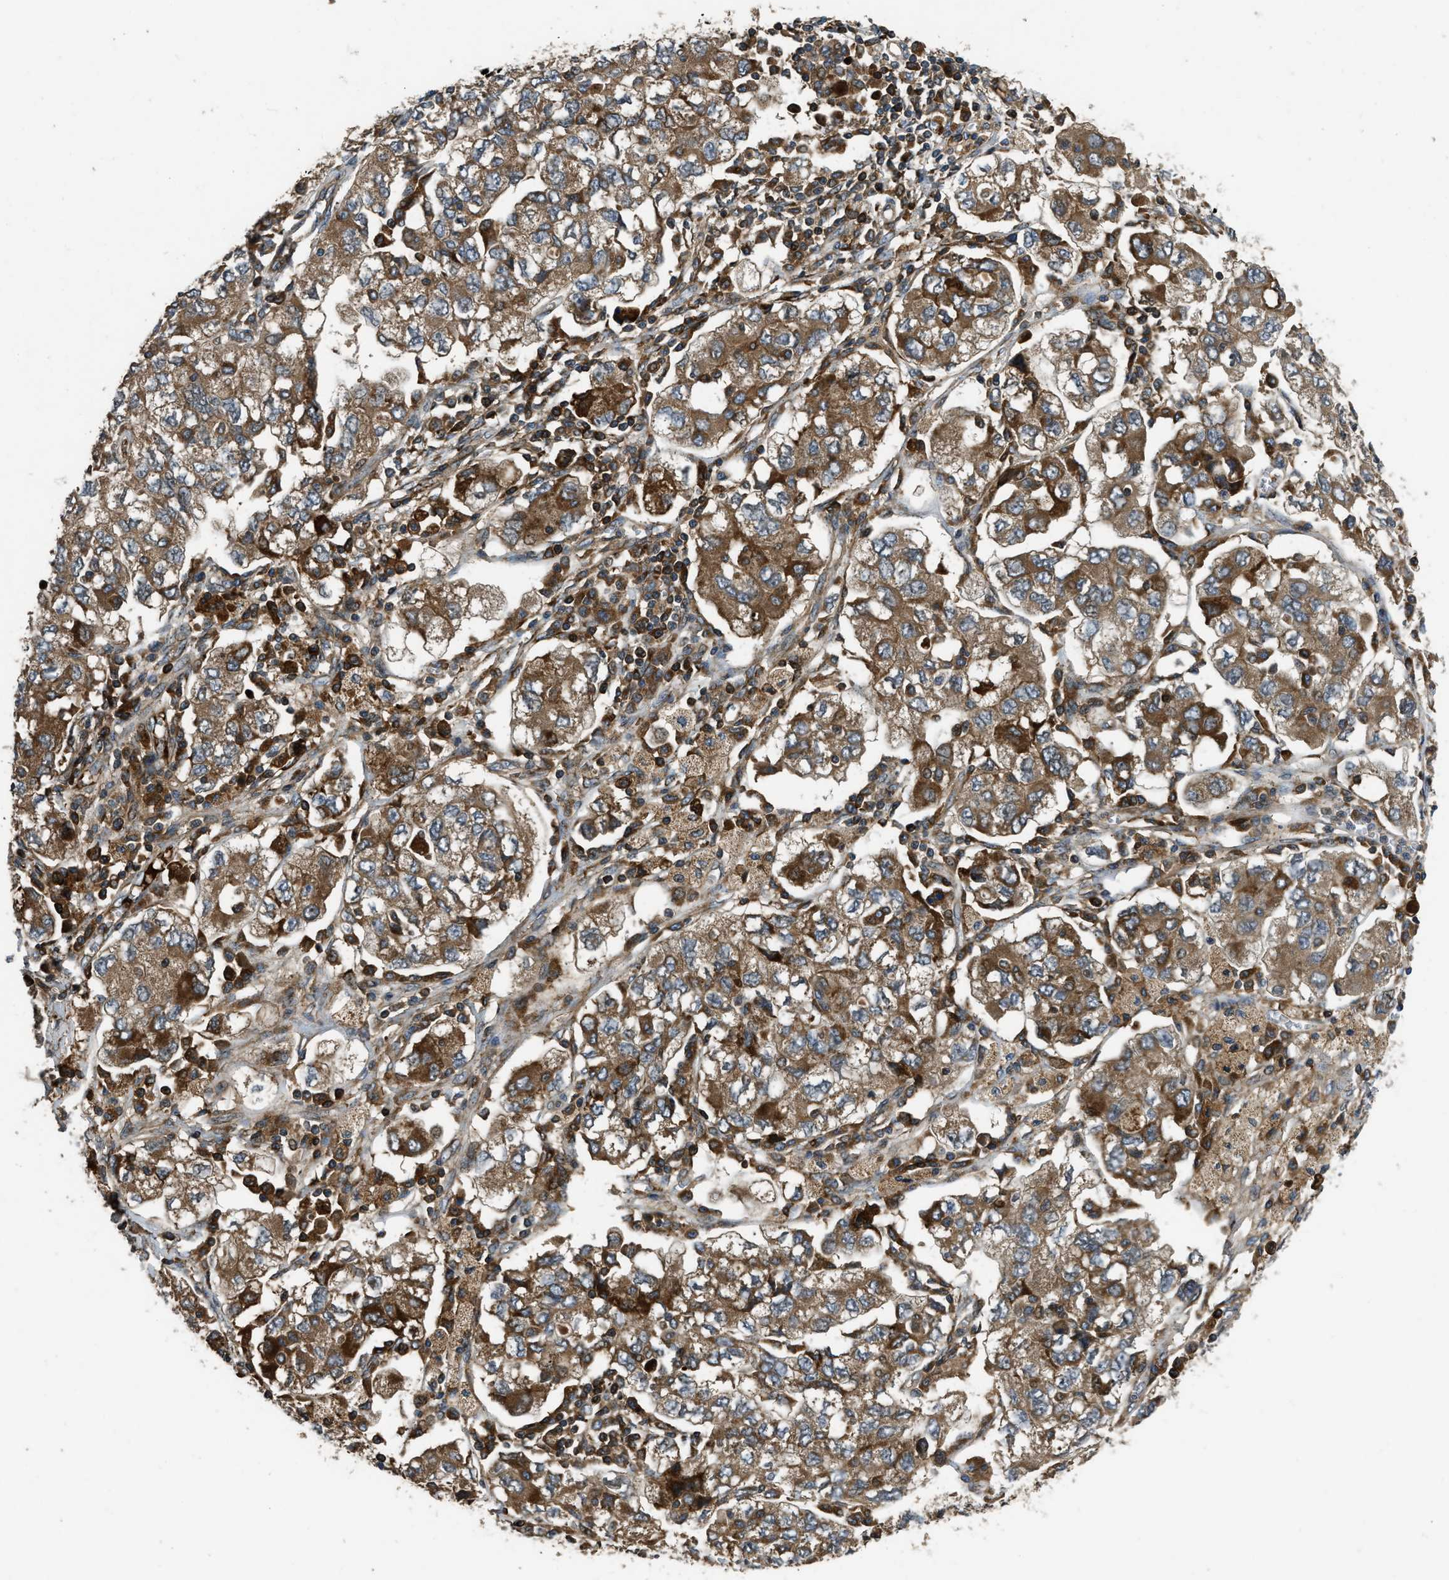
{"staining": {"intensity": "strong", "quantity": ">75%", "location": "cytoplasmic/membranous"}, "tissue": "ovarian cancer", "cell_type": "Tumor cells", "image_type": "cancer", "snomed": [{"axis": "morphology", "description": "Carcinoma, NOS"}, {"axis": "morphology", "description": "Cystadenocarcinoma, serous, NOS"}, {"axis": "topography", "description": "Ovary"}], "caption": "This histopathology image reveals immunohistochemistry staining of human ovarian cancer, with high strong cytoplasmic/membranous staining in about >75% of tumor cells.", "gene": "GGH", "patient": {"sex": "female", "age": 69}}